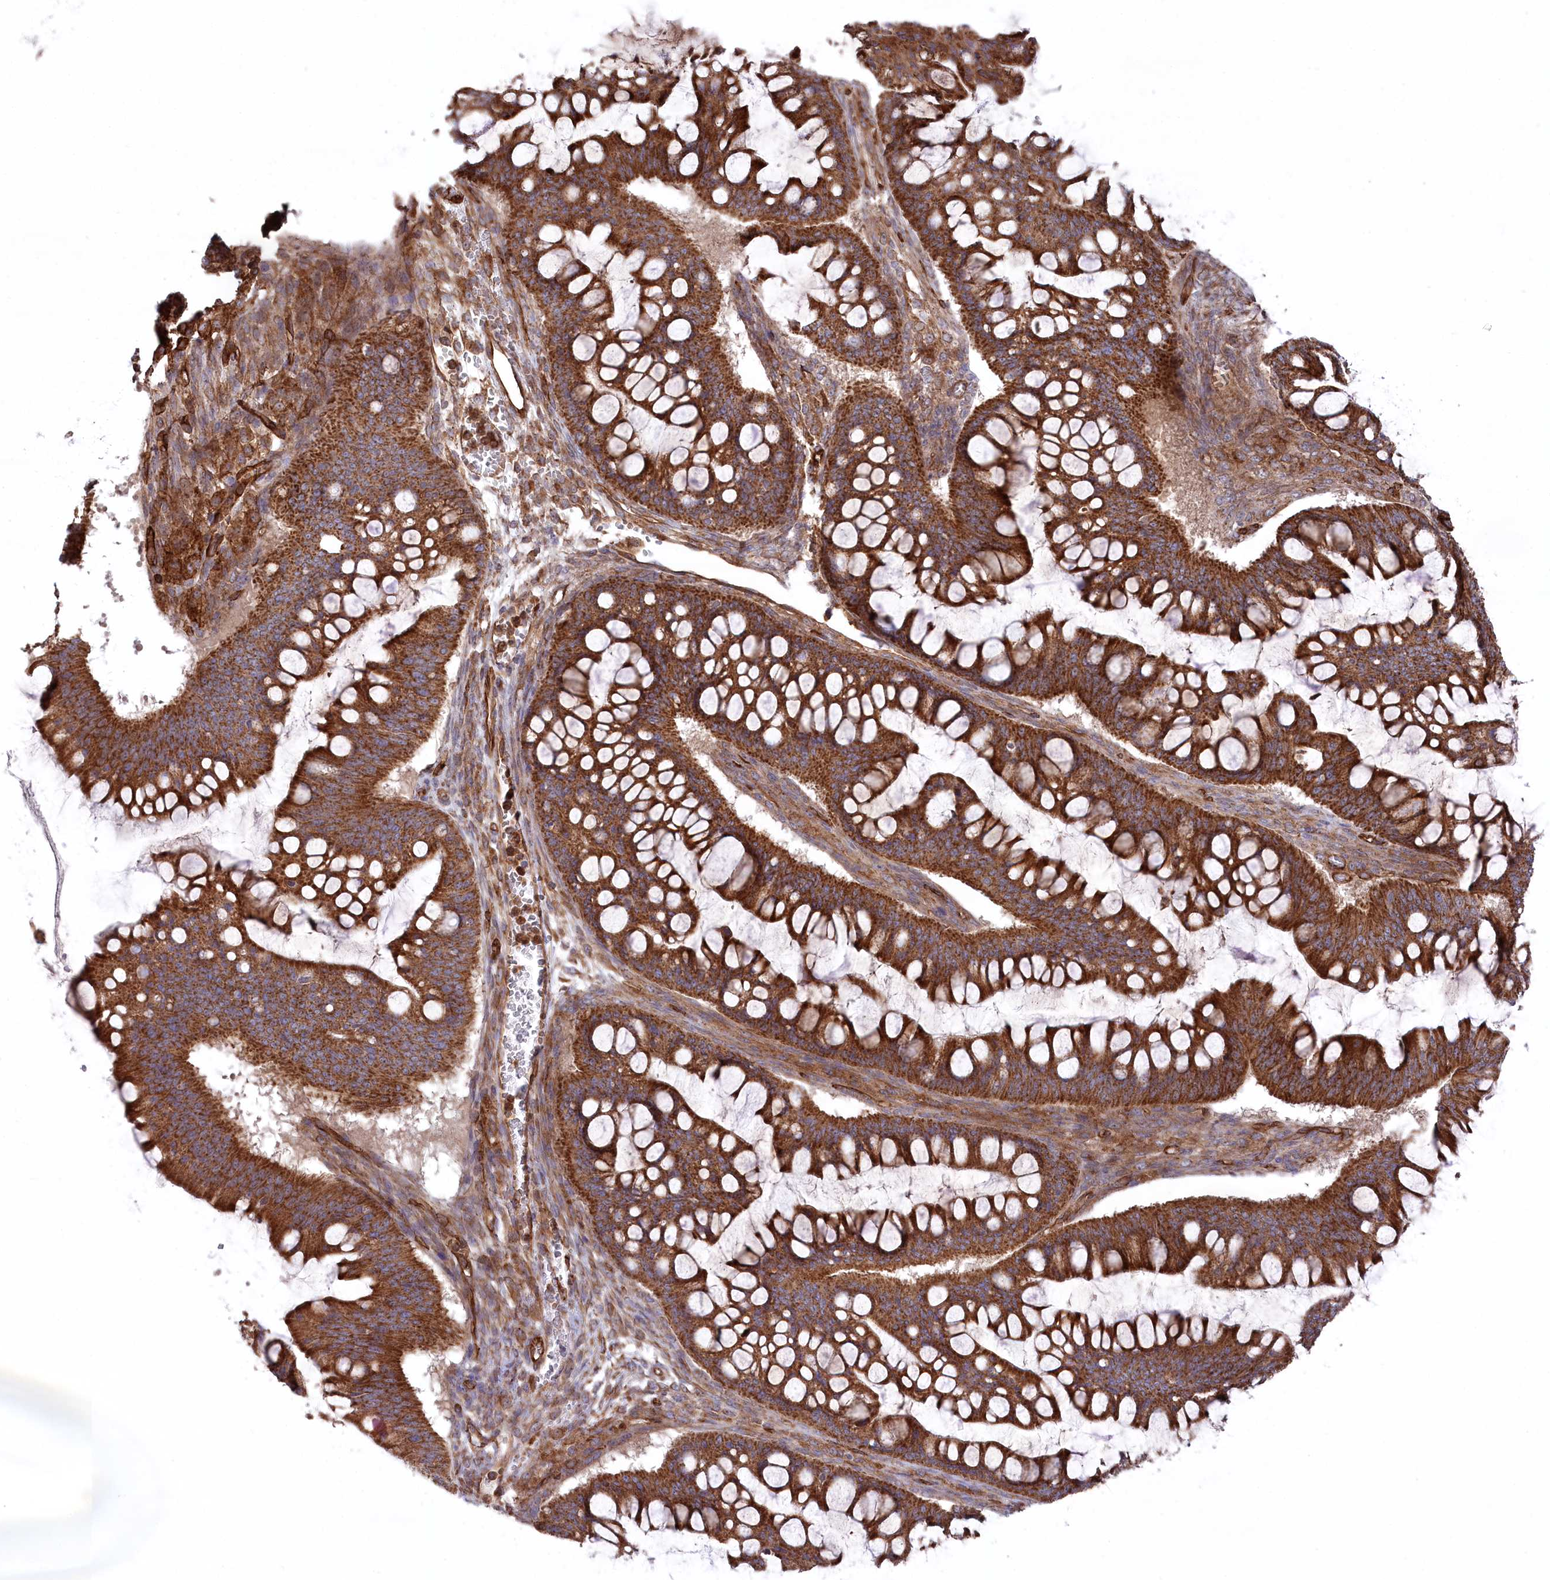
{"staining": {"intensity": "strong", "quantity": ">75%", "location": "cytoplasmic/membranous"}, "tissue": "ovarian cancer", "cell_type": "Tumor cells", "image_type": "cancer", "snomed": [{"axis": "morphology", "description": "Cystadenocarcinoma, mucinous, NOS"}, {"axis": "topography", "description": "Ovary"}], "caption": "Immunohistochemical staining of mucinous cystadenocarcinoma (ovarian) demonstrates strong cytoplasmic/membranous protein expression in about >75% of tumor cells.", "gene": "MTPAP", "patient": {"sex": "female", "age": 73}}